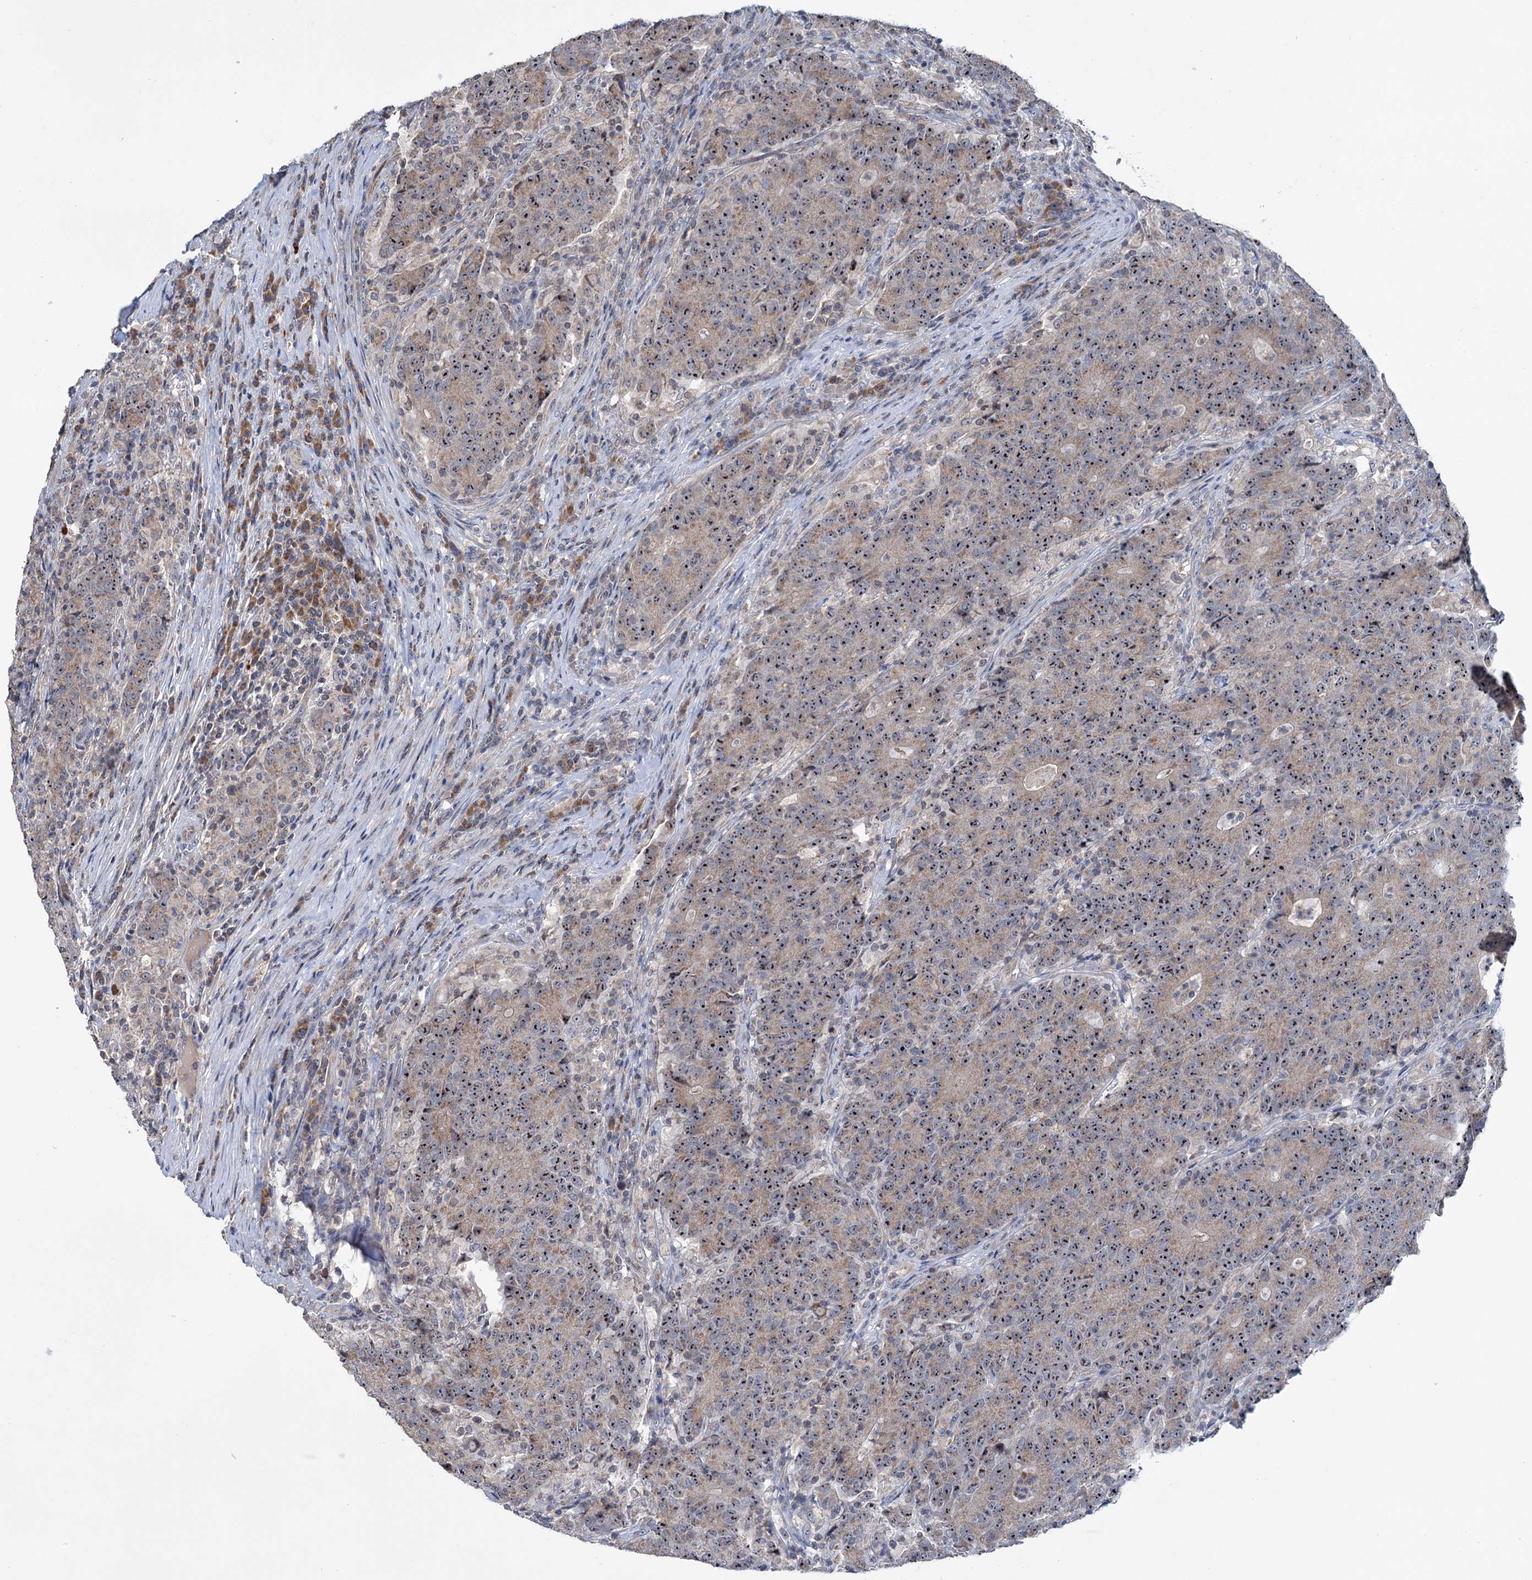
{"staining": {"intensity": "moderate", "quantity": ">75%", "location": "cytoplasmic/membranous,nuclear"}, "tissue": "colorectal cancer", "cell_type": "Tumor cells", "image_type": "cancer", "snomed": [{"axis": "morphology", "description": "Adenocarcinoma, NOS"}, {"axis": "topography", "description": "Colon"}], "caption": "IHC staining of colorectal cancer (adenocarcinoma), which reveals medium levels of moderate cytoplasmic/membranous and nuclear expression in about >75% of tumor cells indicating moderate cytoplasmic/membranous and nuclear protein staining. The staining was performed using DAB (brown) for protein detection and nuclei were counterstained in hematoxylin (blue).", "gene": "HTR3B", "patient": {"sex": "female", "age": 75}}